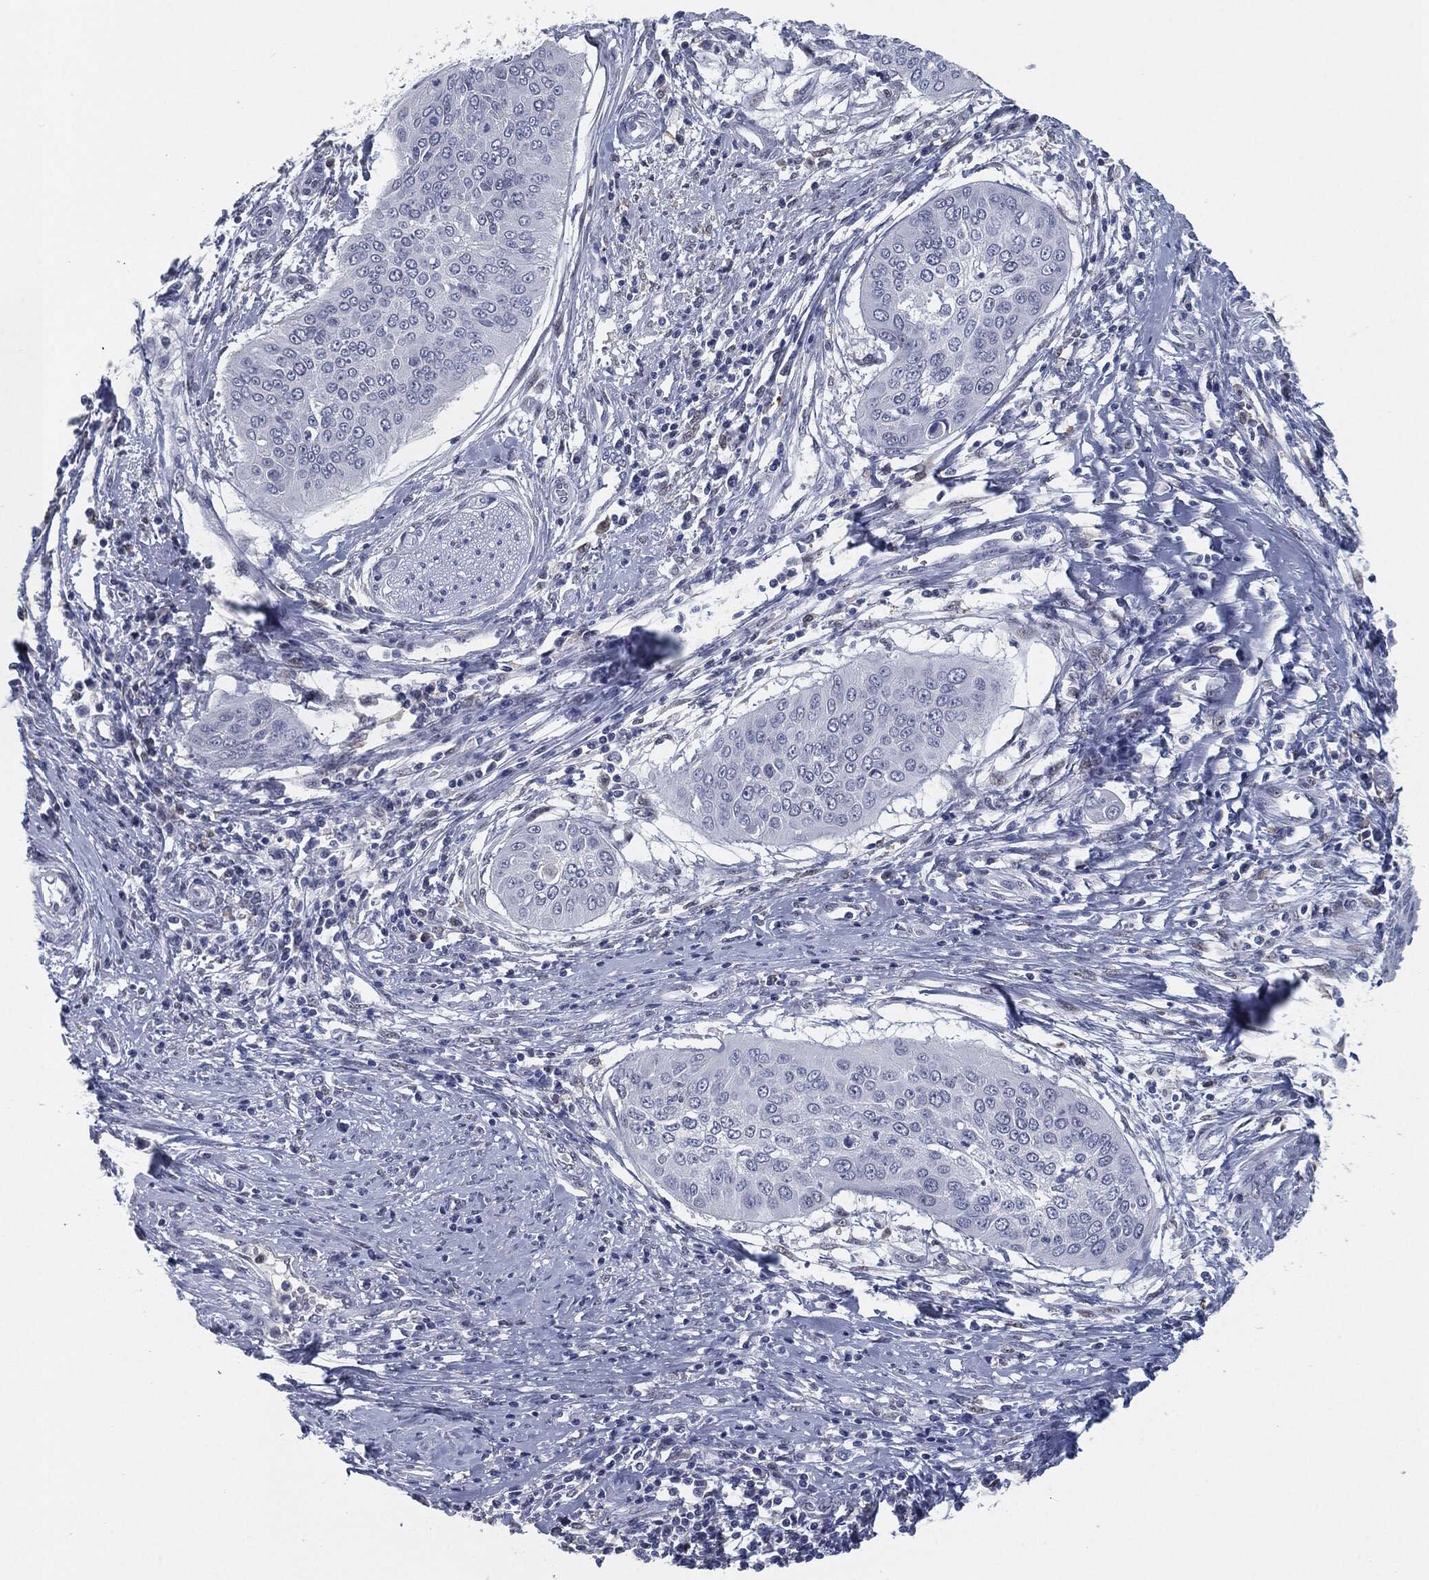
{"staining": {"intensity": "negative", "quantity": "none", "location": "none"}, "tissue": "cervical cancer", "cell_type": "Tumor cells", "image_type": "cancer", "snomed": [{"axis": "morphology", "description": "Normal tissue, NOS"}, {"axis": "morphology", "description": "Squamous cell carcinoma, NOS"}, {"axis": "topography", "description": "Cervix"}], "caption": "Tumor cells show no significant protein expression in cervical cancer (squamous cell carcinoma).", "gene": "PROM1", "patient": {"sex": "female", "age": 39}}